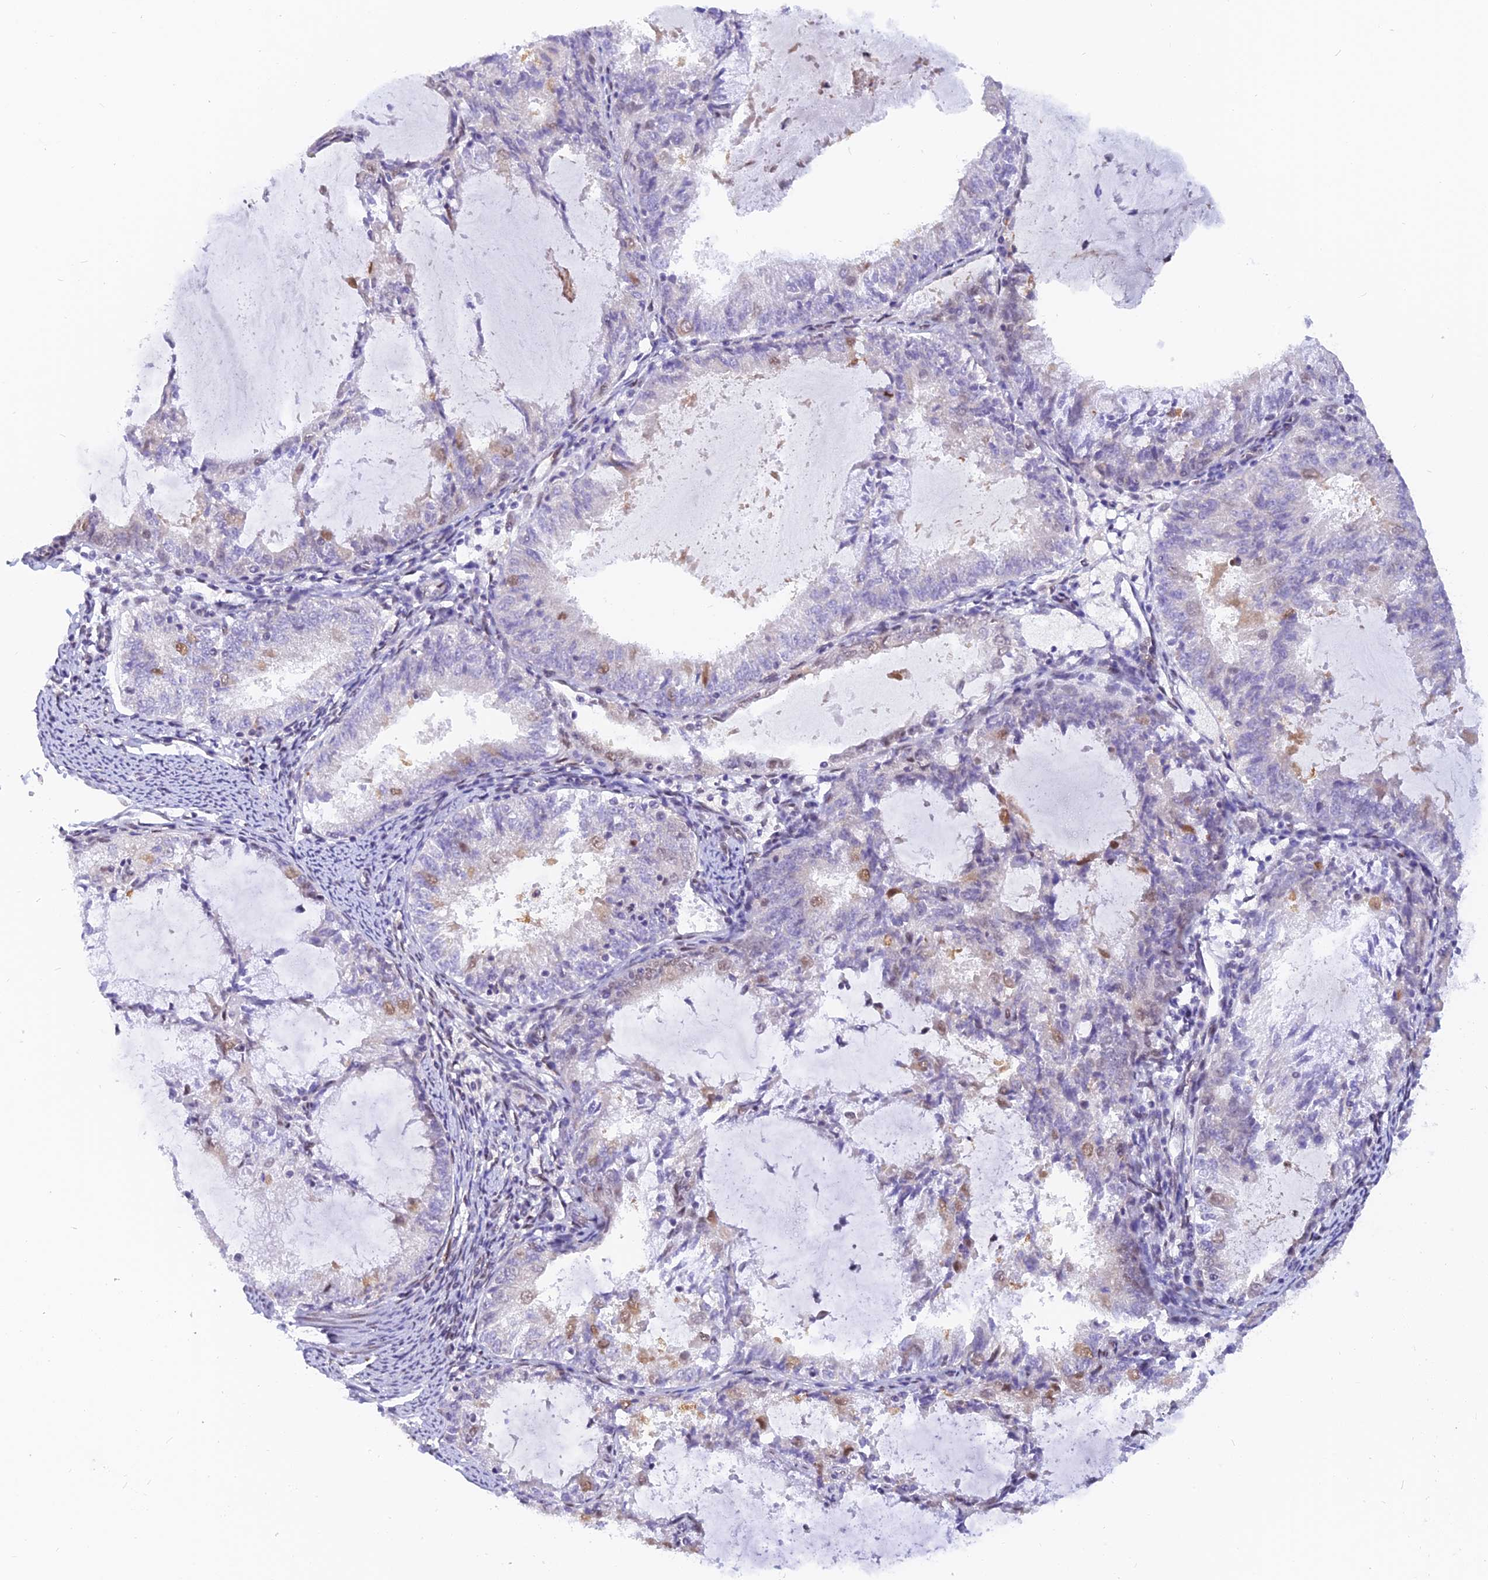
{"staining": {"intensity": "moderate", "quantity": "<25%", "location": "nuclear"}, "tissue": "endometrial cancer", "cell_type": "Tumor cells", "image_type": "cancer", "snomed": [{"axis": "morphology", "description": "Adenocarcinoma, NOS"}, {"axis": "topography", "description": "Endometrium"}], "caption": "Human adenocarcinoma (endometrial) stained with a protein marker reveals moderate staining in tumor cells.", "gene": "DPY30", "patient": {"sex": "female", "age": 57}}